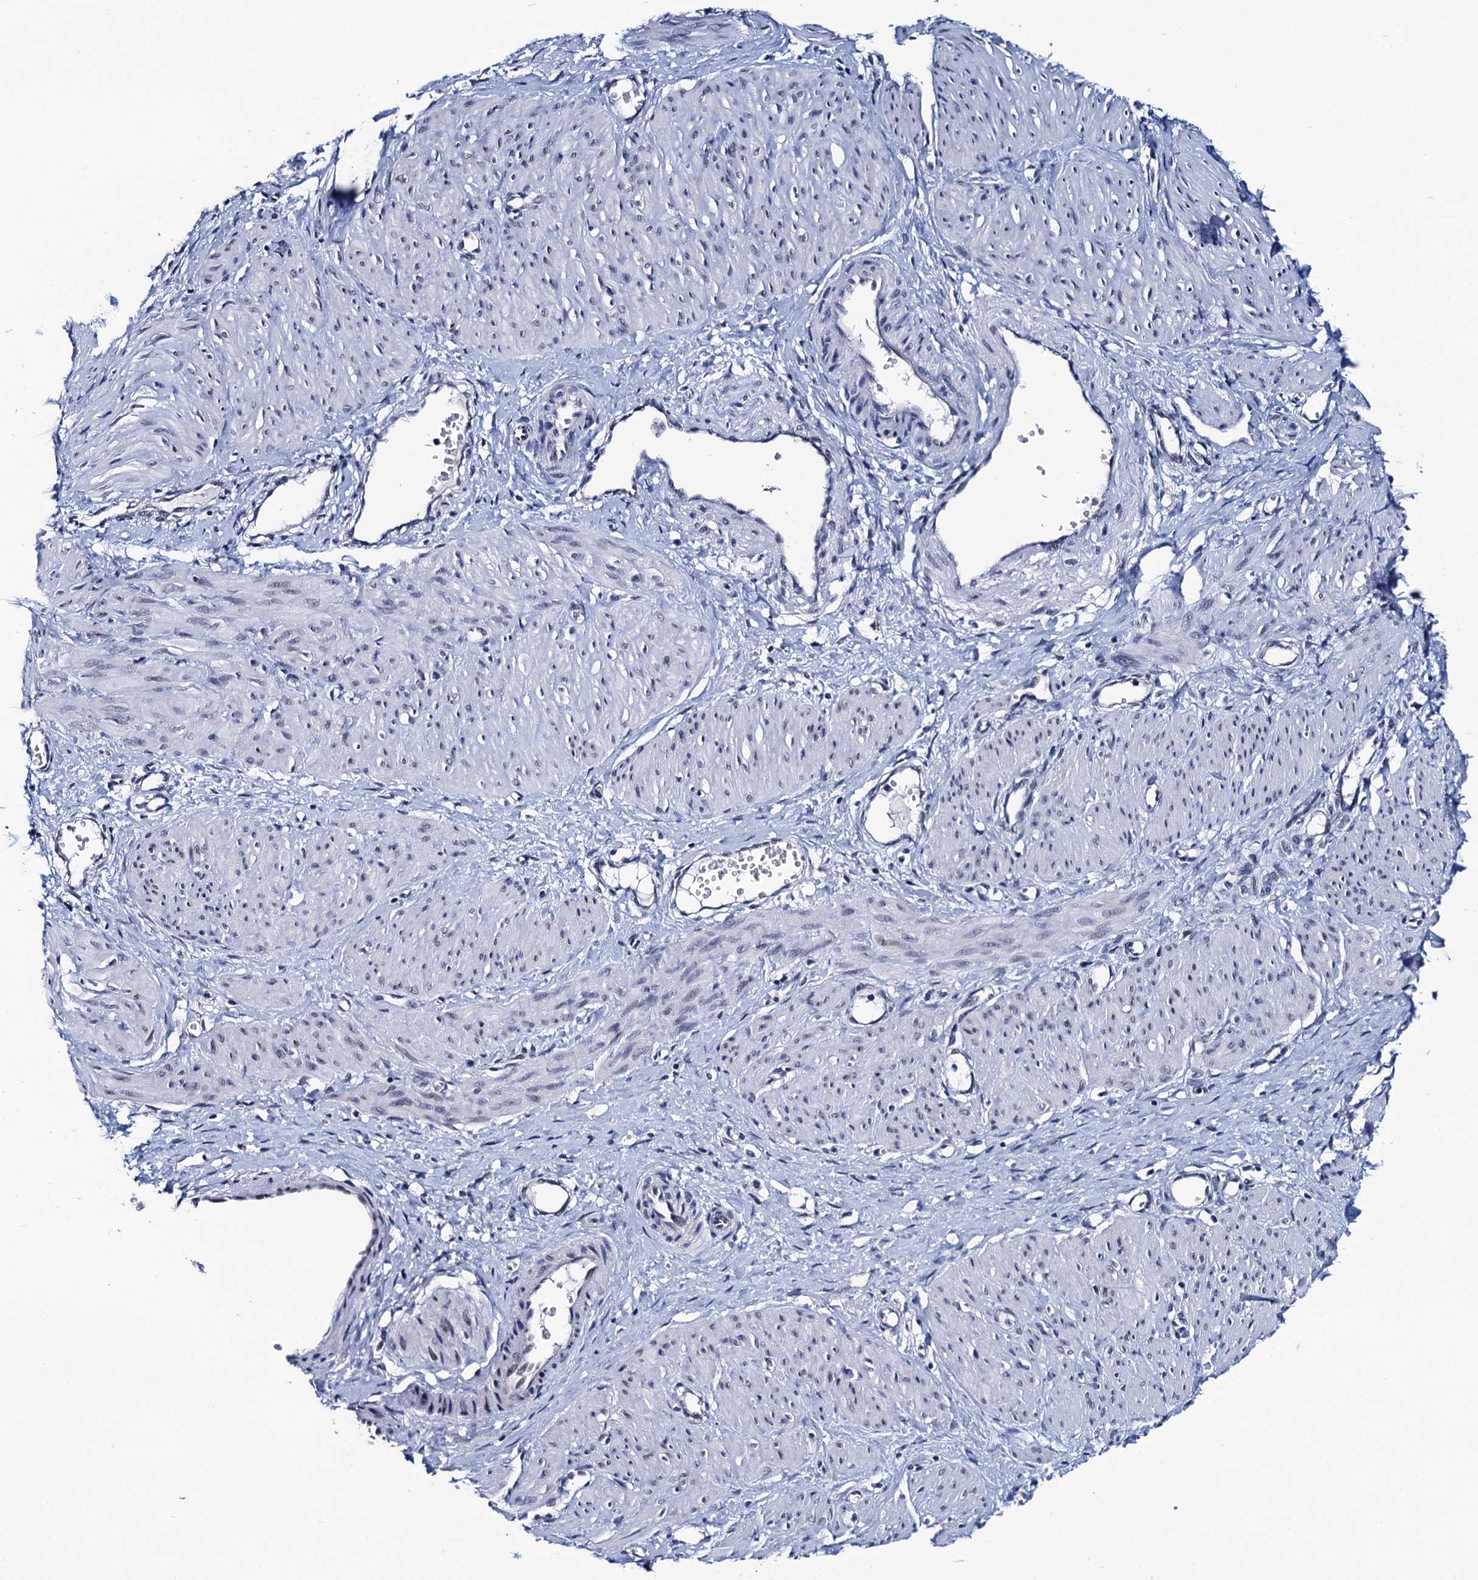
{"staining": {"intensity": "negative", "quantity": "none", "location": "none"}, "tissue": "smooth muscle", "cell_type": "Smooth muscle cells", "image_type": "normal", "snomed": [{"axis": "morphology", "description": "Normal tissue, NOS"}, {"axis": "topography", "description": "Endometrium"}], "caption": "Immunohistochemical staining of unremarkable human smooth muscle shows no significant staining in smooth muscle cells. Brightfield microscopy of immunohistochemistry stained with DAB (3,3'-diaminobenzidine) (brown) and hematoxylin (blue), captured at high magnification.", "gene": "C16orf87", "patient": {"sex": "female", "age": 33}}